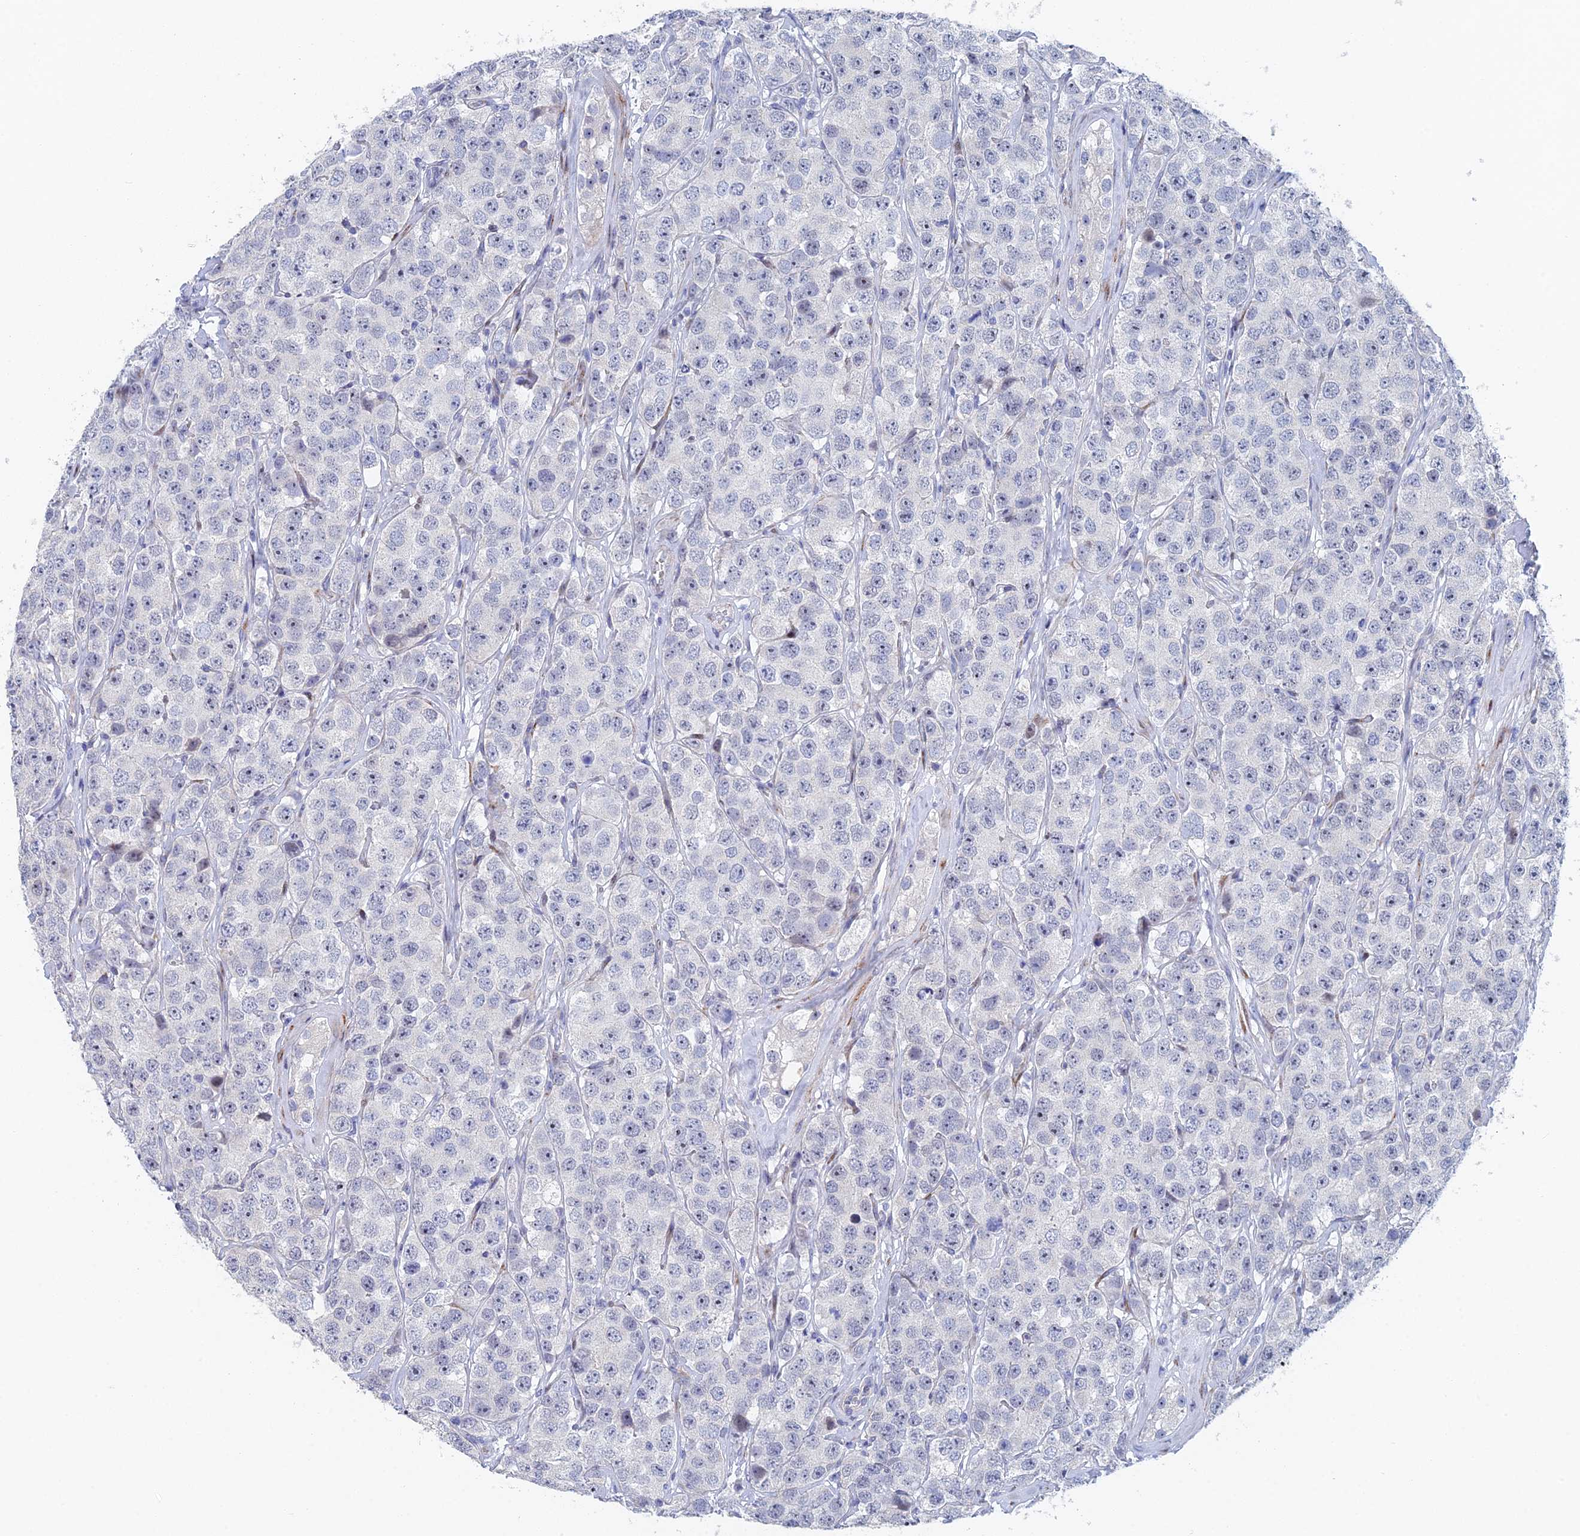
{"staining": {"intensity": "negative", "quantity": "none", "location": "none"}, "tissue": "testis cancer", "cell_type": "Tumor cells", "image_type": "cancer", "snomed": [{"axis": "morphology", "description": "Seminoma, NOS"}, {"axis": "topography", "description": "Testis"}], "caption": "A photomicrograph of testis cancer stained for a protein exhibits no brown staining in tumor cells.", "gene": "DRGX", "patient": {"sex": "male", "age": 28}}